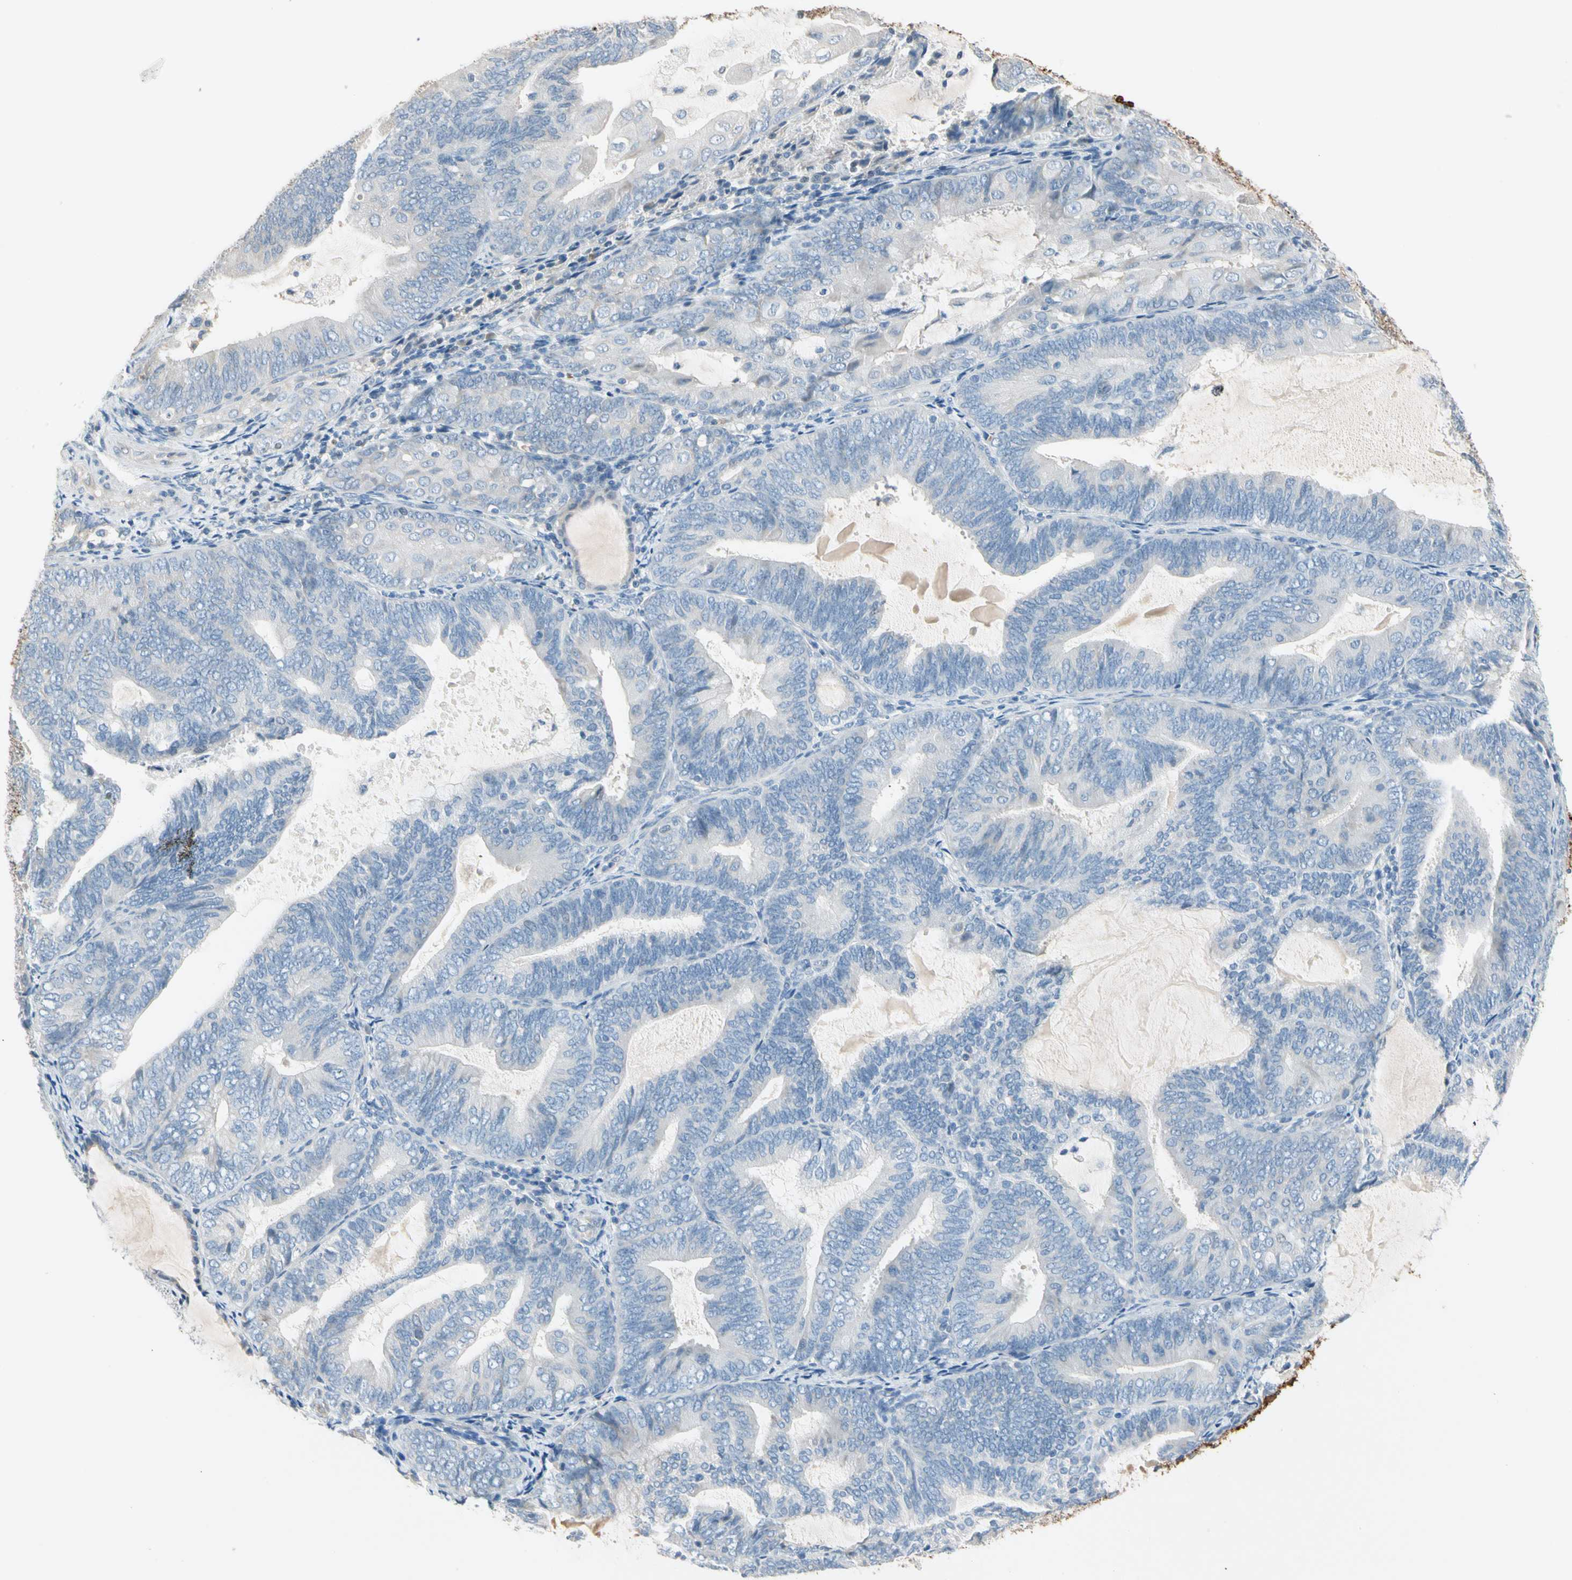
{"staining": {"intensity": "negative", "quantity": "none", "location": "none"}, "tissue": "endometrial cancer", "cell_type": "Tumor cells", "image_type": "cancer", "snomed": [{"axis": "morphology", "description": "Adenocarcinoma, NOS"}, {"axis": "topography", "description": "Endometrium"}], "caption": "High magnification brightfield microscopy of endometrial adenocarcinoma stained with DAB (brown) and counterstained with hematoxylin (blue): tumor cells show no significant positivity. (DAB (3,3'-diaminobenzidine) immunohistochemistry (IHC), high magnification).", "gene": "STK40", "patient": {"sex": "female", "age": 81}}